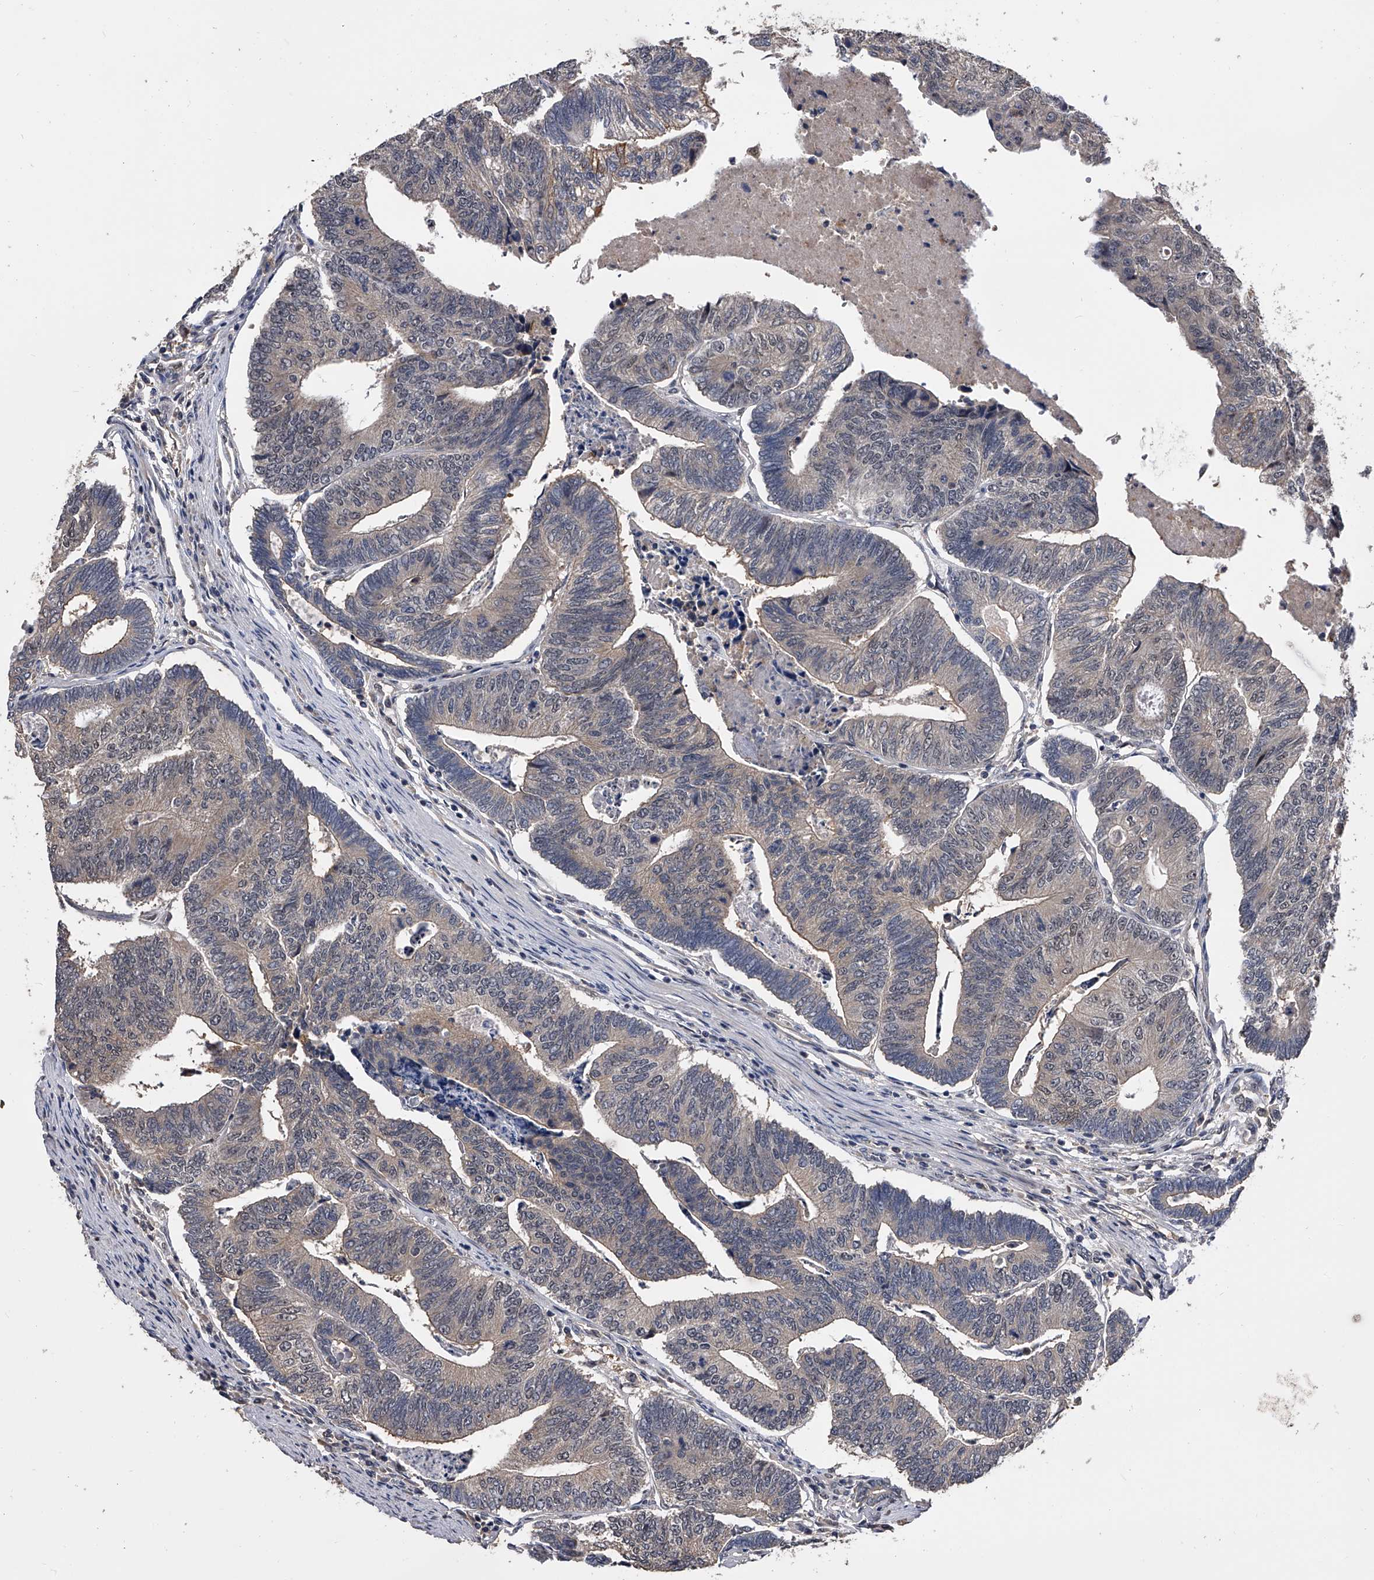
{"staining": {"intensity": "negative", "quantity": "none", "location": "none"}, "tissue": "colorectal cancer", "cell_type": "Tumor cells", "image_type": "cancer", "snomed": [{"axis": "morphology", "description": "Adenocarcinoma, NOS"}, {"axis": "topography", "description": "Colon"}], "caption": "Tumor cells show no significant expression in colorectal cancer.", "gene": "EFCAB7", "patient": {"sex": "female", "age": 67}}